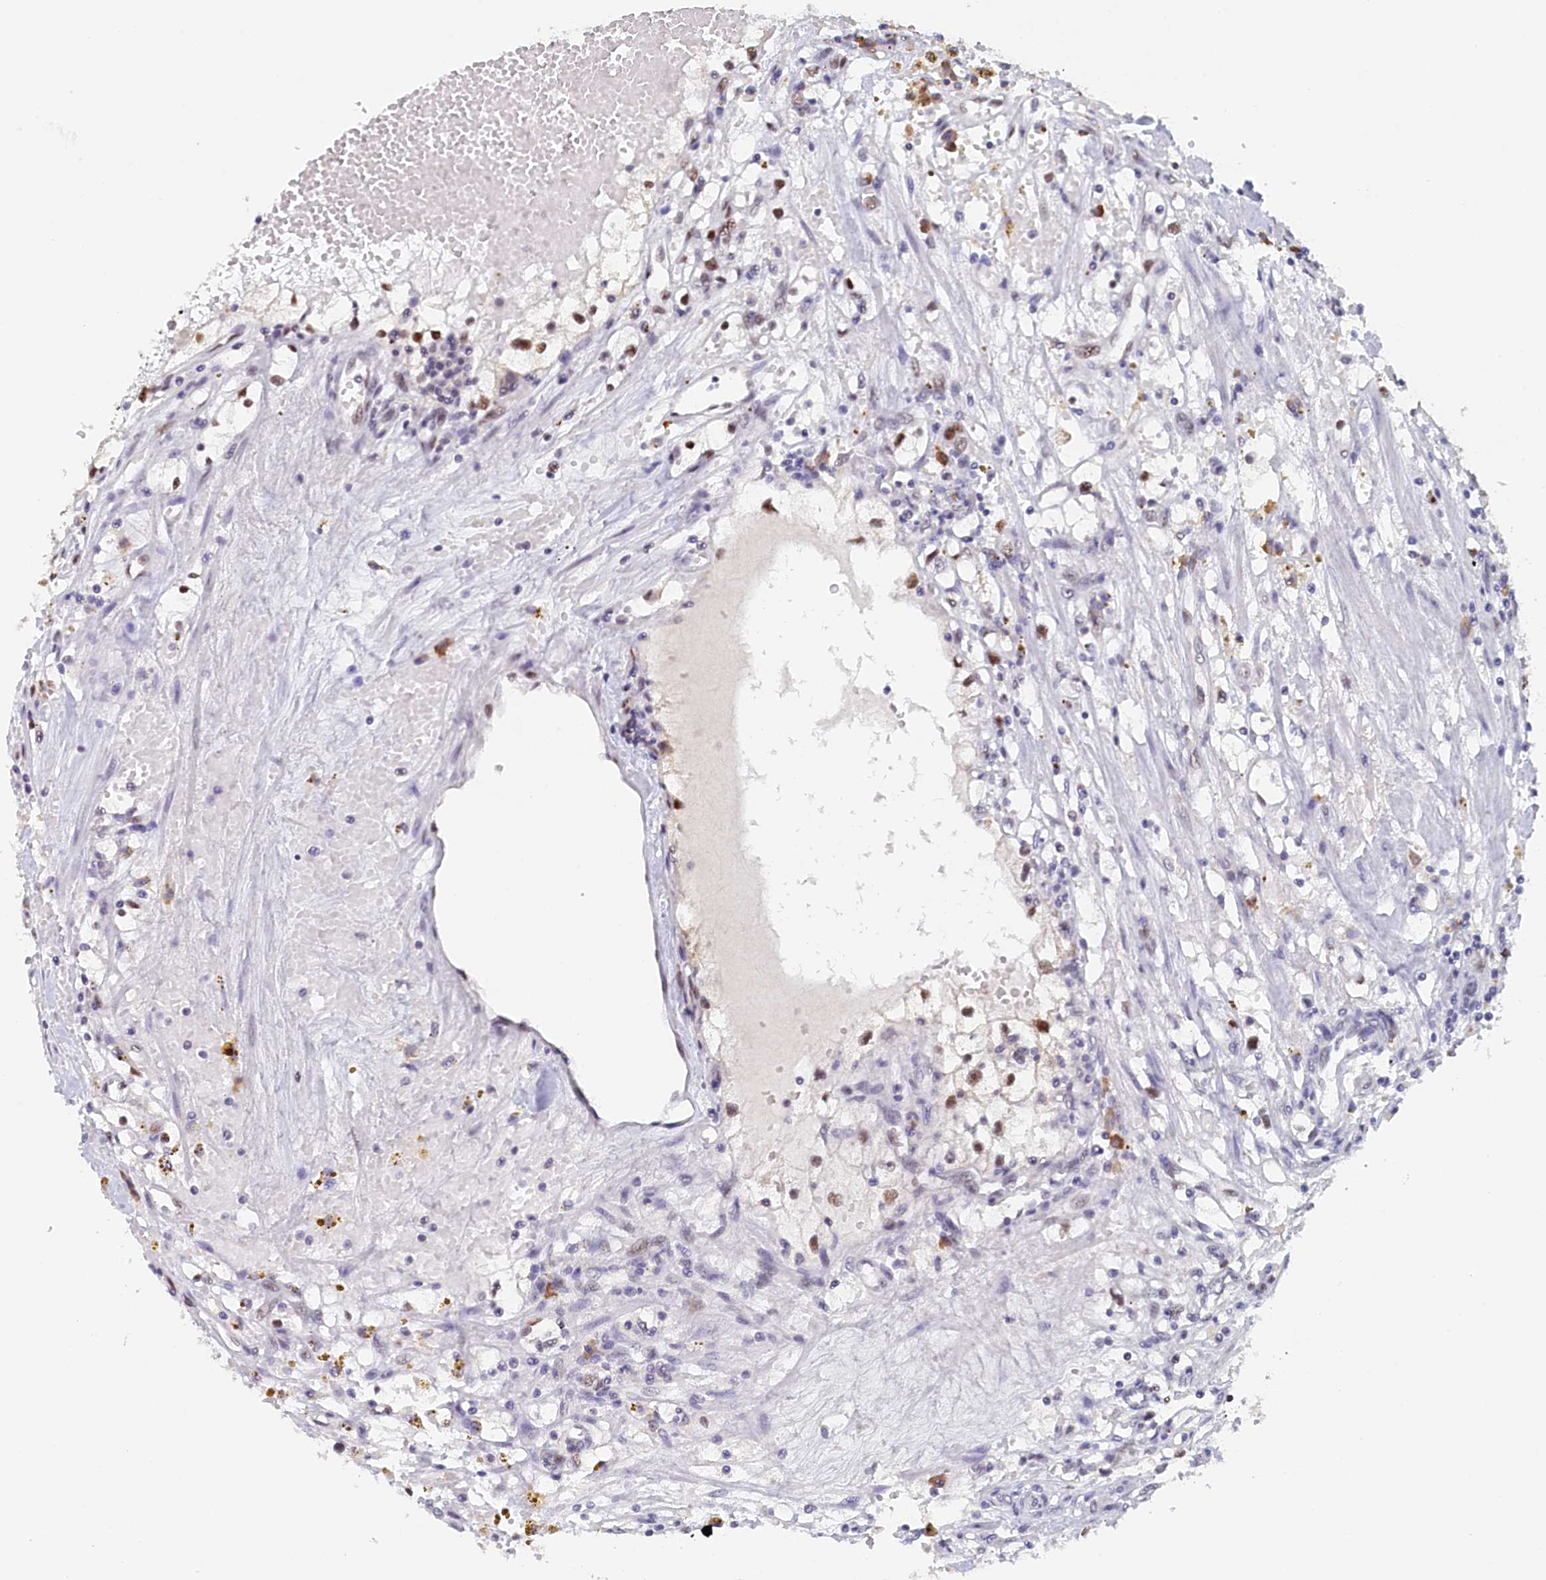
{"staining": {"intensity": "moderate", "quantity": "<25%", "location": "nuclear"}, "tissue": "renal cancer", "cell_type": "Tumor cells", "image_type": "cancer", "snomed": [{"axis": "morphology", "description": "Adenocarcinoma, NOS"}, {"axis": "topography", "description": "Kidney"}], "caption": "DAB (3,3'-diaminobenzidine) immunohistochemical staining of human adenocarcinoma (renal) displays moderate nuclear protein positivity in approximately <25% of tumor cells.", "gene": "MOSPD3", "patient": {"sex": "male", "age": 56}}